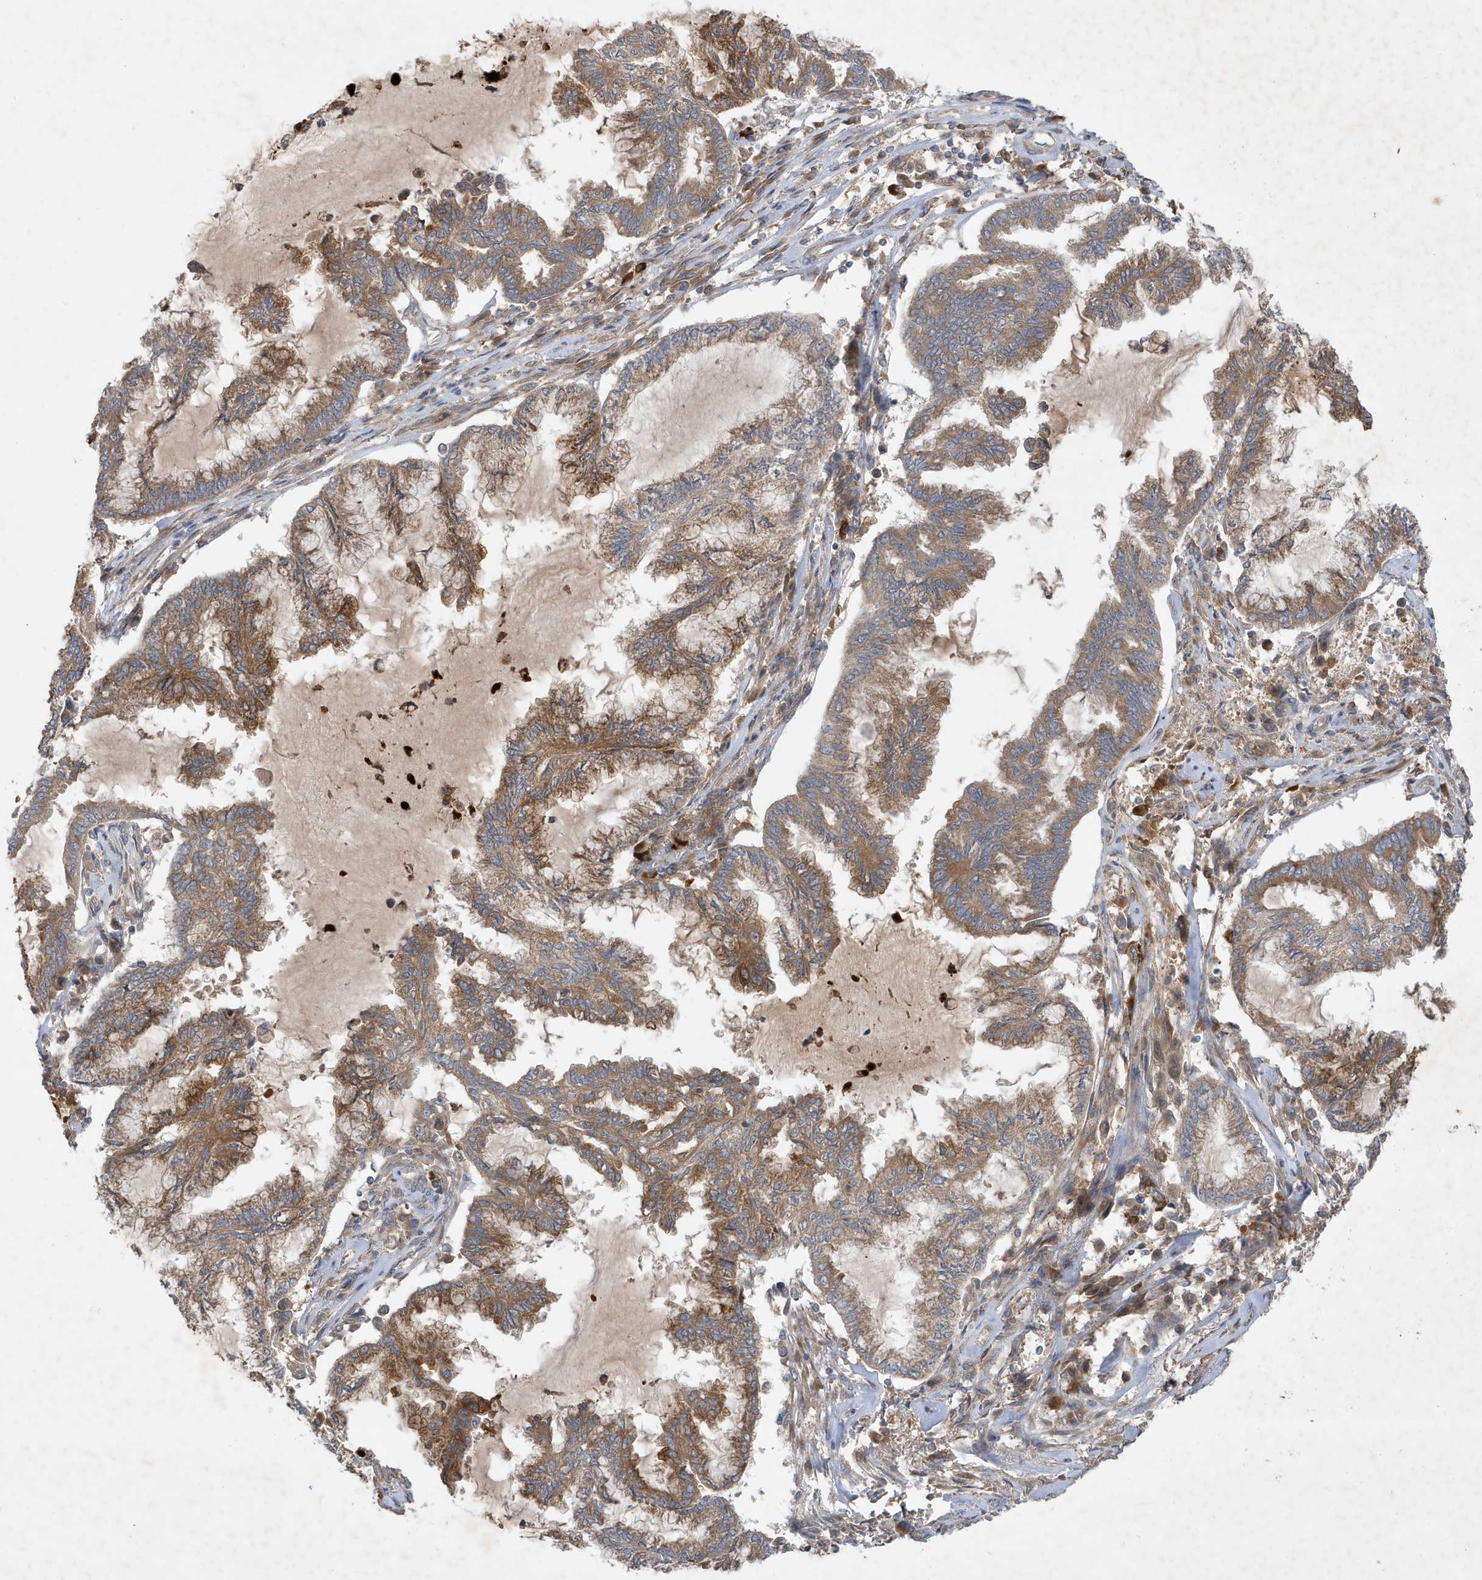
{"staining": {"intensity": "moderate", "quantity": ">75%", "location": "cytoplasmic/membranous"}, "tissue": "endometrial cancer", "cell_type": "Tumor cells", "image_type": "cancer", "snomed": [{"axis": "morphology", "description": "Adenocarcinoma, NOS"}, {"axis": "topography", "description": "Endometrium"}], "caption": "Adenocarcinoma (endometrial) stained for a protein reveals moderate cytoplasmic/membranous positivity in tumor cells.", "gene": "LAPTM4A", "patient": {"sex": "female", "age": 86}}